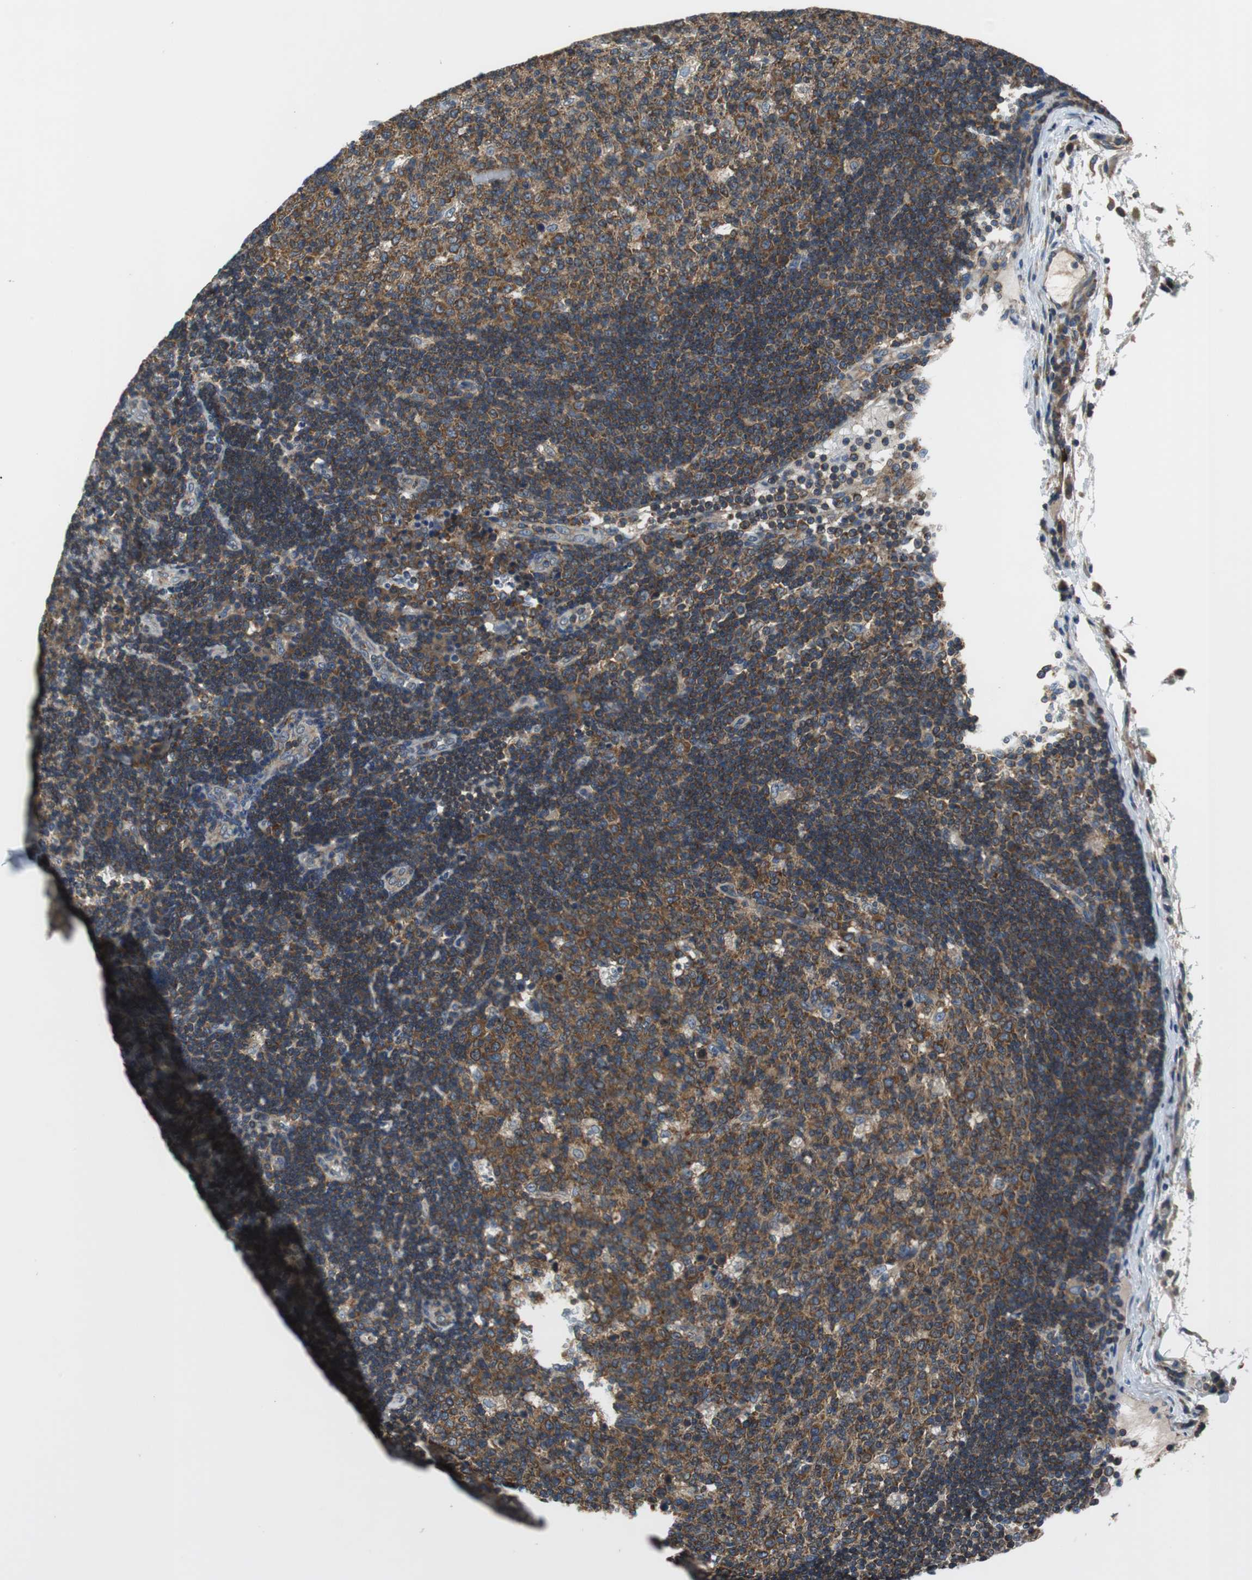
{"staining": {"intensity": "strong", "quantity": ">75%", "location": "cytoplasmic/membranous"}, "tissue": "lymph node", "cell_type": "Germinal center cells", "image_type": "normal", "snomed": [{"axis": "morphology", "description": "Normal tissue, NOS"}, {"axis": "morphology", "description": "Squamous cell carcinoma, metastatic, NOS"}, {"axis": "topography", "description": "Lymph node"}], "caption": "A high amount of strong cytoplasmic/membranous expression is appreciated in approximately >75% of germinal center cells in benign lymph node. (Brightfield microscopy of DAB IHC at high magnification).", "gene": "CNOT3", "patient": {"sex": "female", "age": 53}}